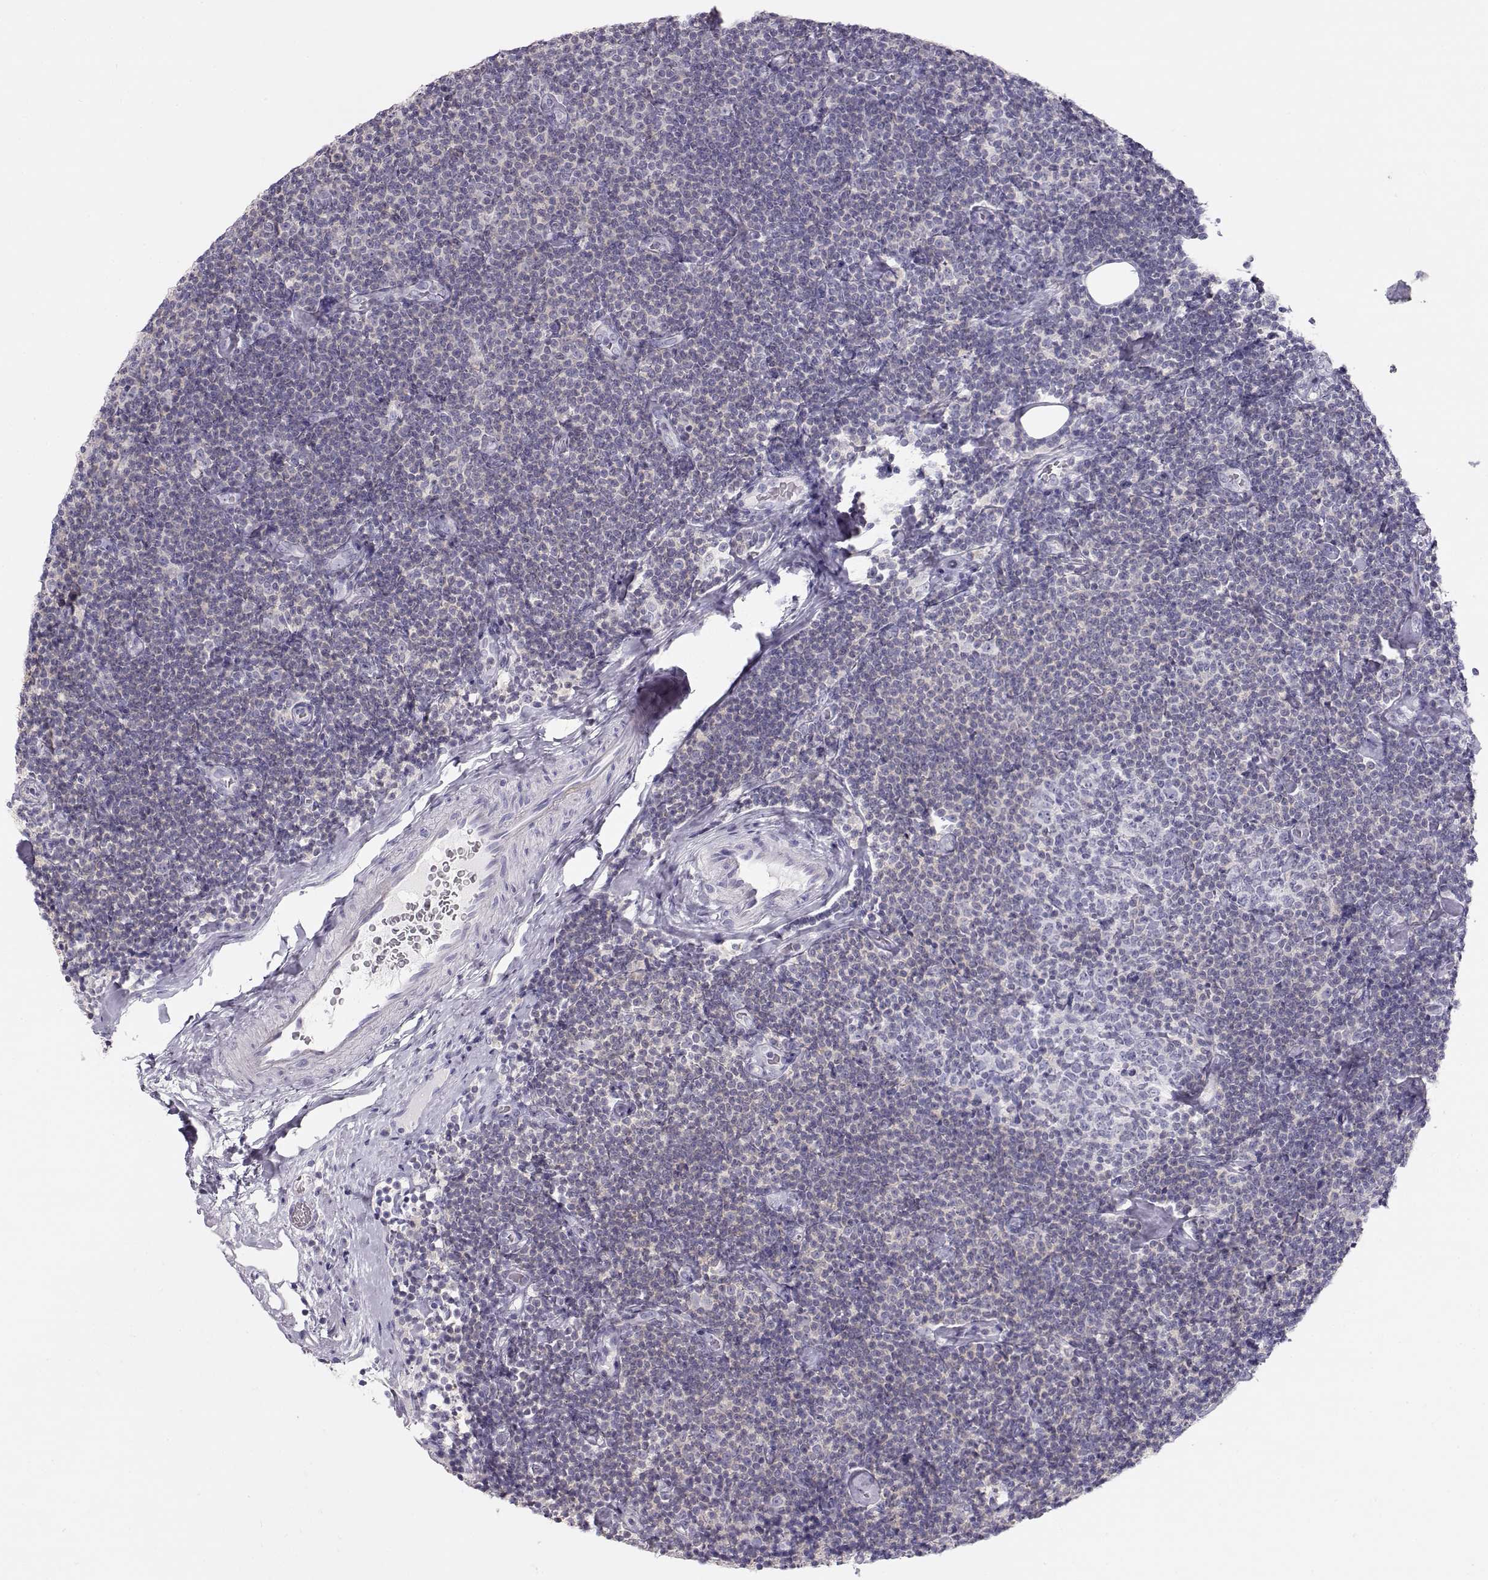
{"staining": {"intensity": "negative", "quantity": "none", "location": "none"}, "tissue": "lymphoma", "cell_type": "Tumor cells", "image_type": "cancer", "snomed": [{"axis": "morphology", "description": "Malignant lymphoma, non-Hodgkin's type, Low grade"}, {"axis": "topography", "description": "Lymph node"}], "caption": "A micrograph of human lymphoma is negative for staining in tumor cells.", "gene": "LEPR", "patient": {"sex": "male", "age": 81}}